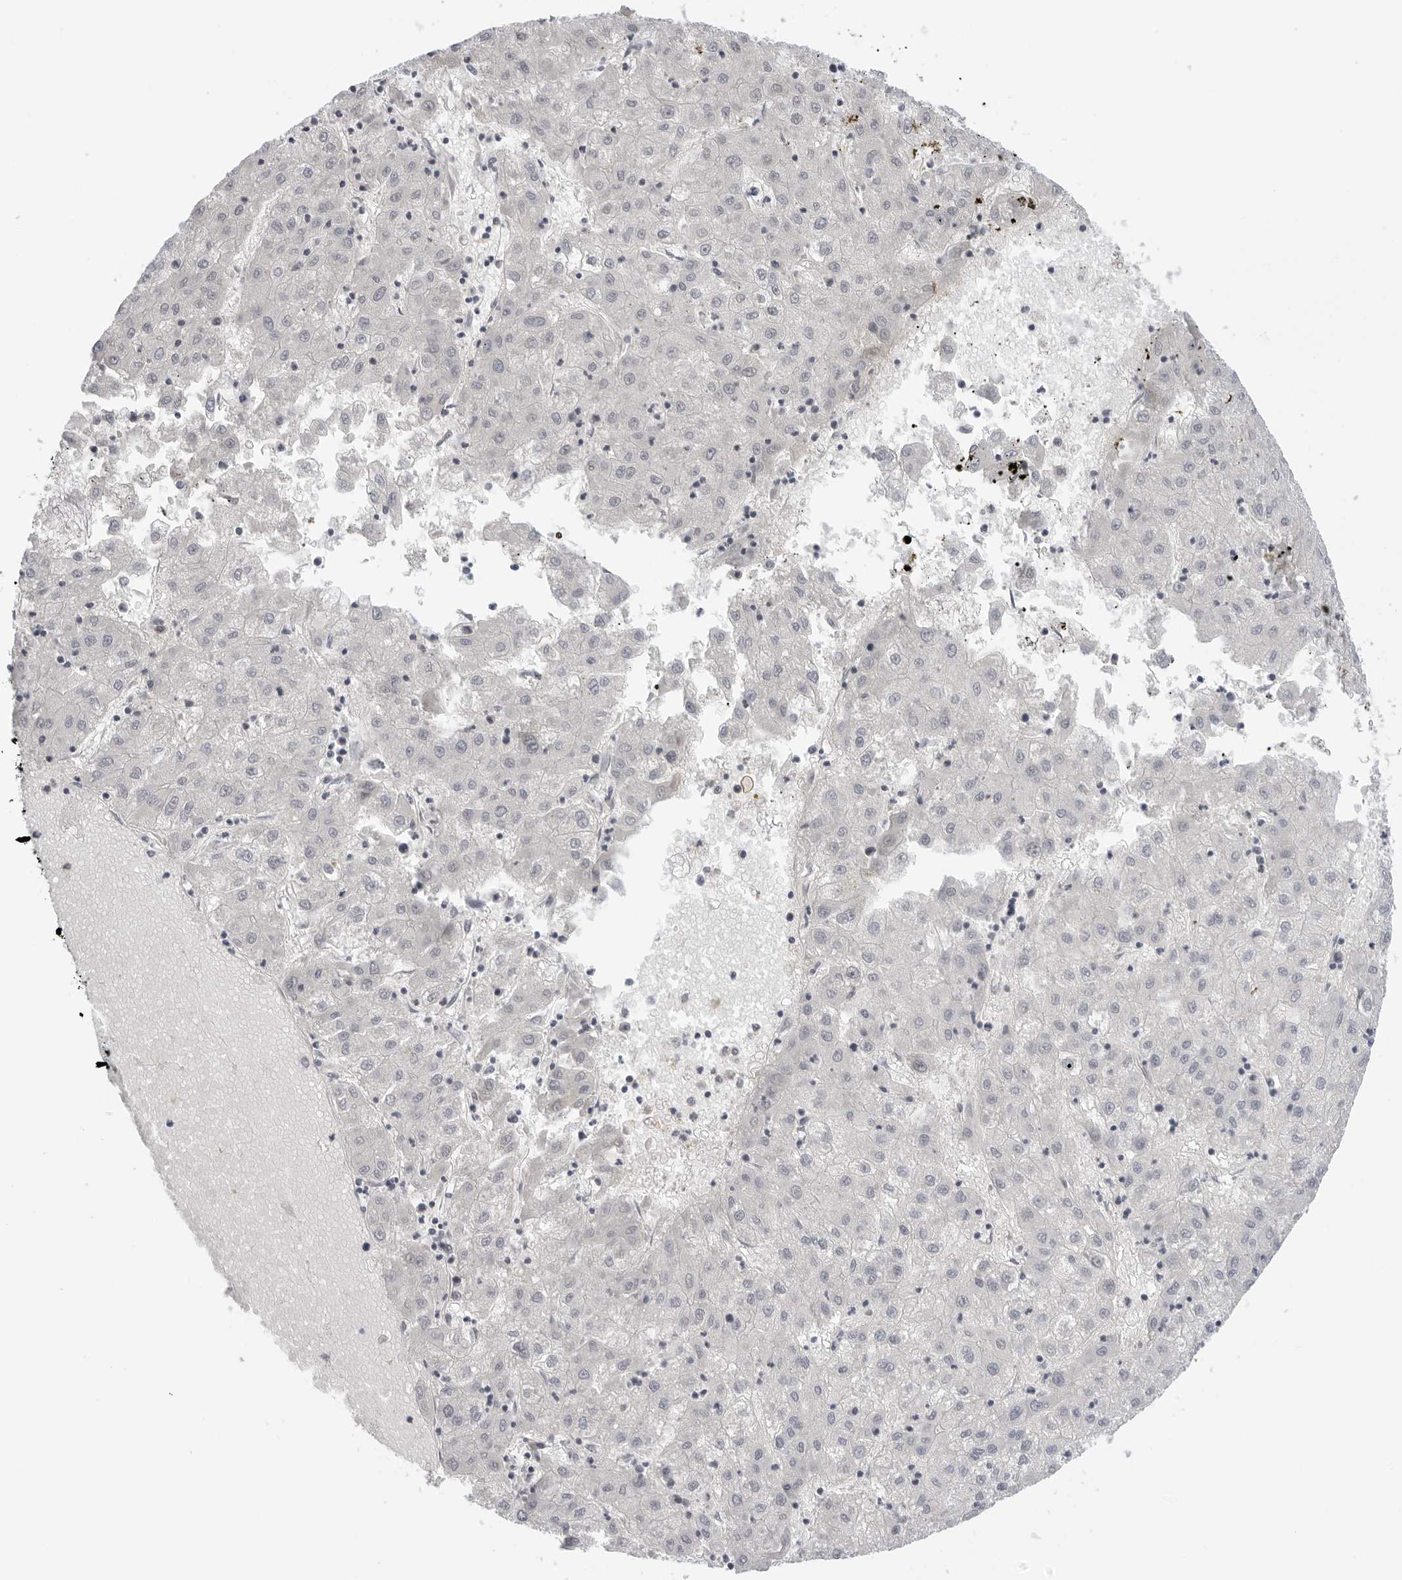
{"staining": {"intensity": "negative", "quantity": "none", "location": "none"}, "tissue": "liver cancer", "cell_type": "Tumor cells", "image_type": "cancer", "snomed": [{"axis": "morphology", "description": "Carcinoma, Hepatocellular, NOS"}, {"axis": "topography", "description": "Liver"}], "caption": "DAB immunohistochemical staining of human liver cancer shows no significant staining in tumor cells.", "gene": "SUGCT", "patient": {"sex": "male", "age": 72}}